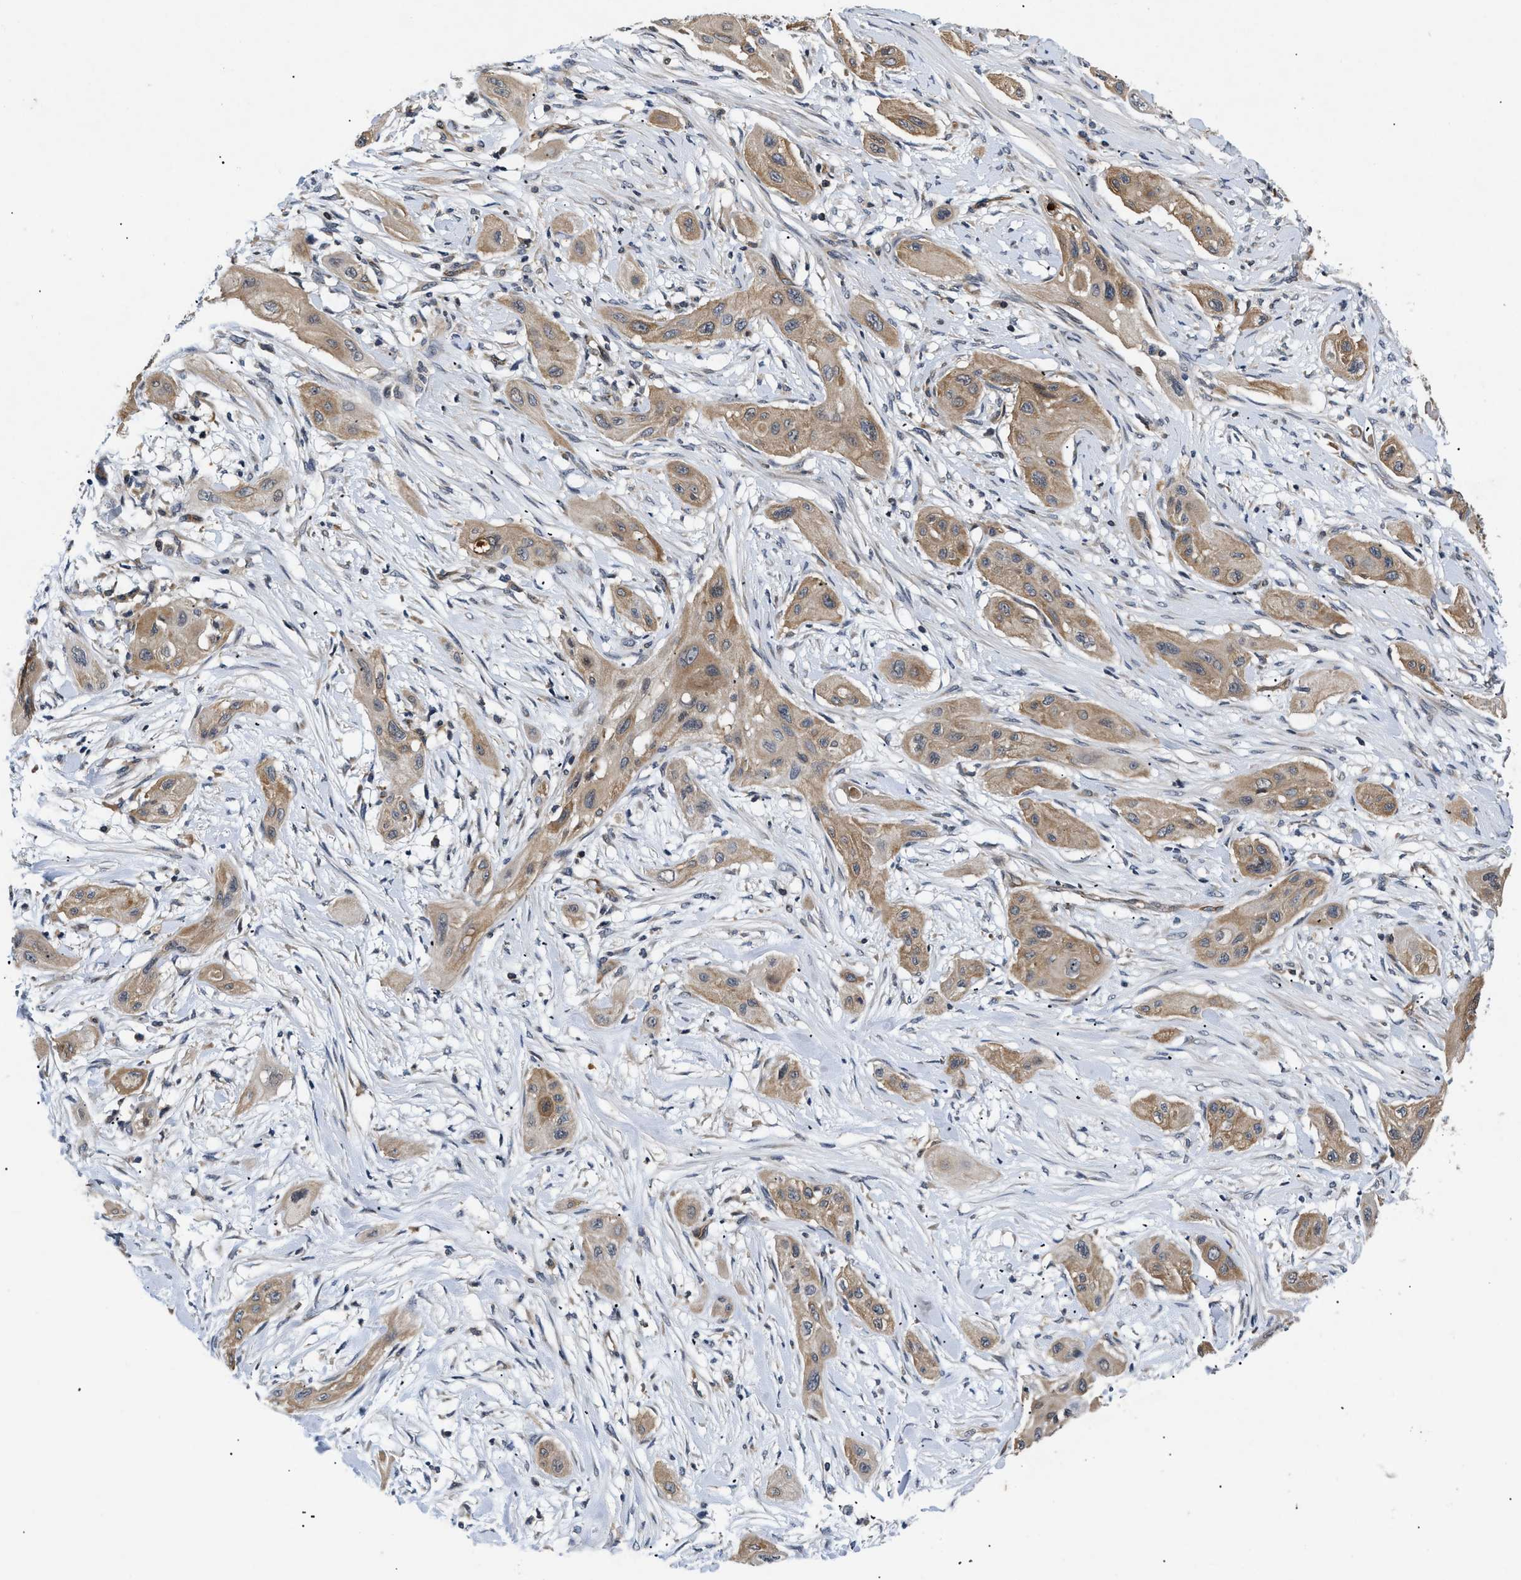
{"staining": {"intensity": "moderate", "quantity": ">75%", "location": "cytoplasmic/membranous"}, "tissue": "lung cancer", "cell_type": "Tumor cells", "image_type": "cancer", "snomed": [{"axis": "morphology", "description": "Squamous cell carcinoma, NOS"}, {"axis": "topography", "description": "Lung"}], "caption": "Human squamous cell carcinoma (lung) stained with a brown dye displays moderate cytoplasmic/membranous positive positivity in about >75% of tumor cells.", "gene": "HMGCR", "patient": {"sex": "female", "age": 47}}